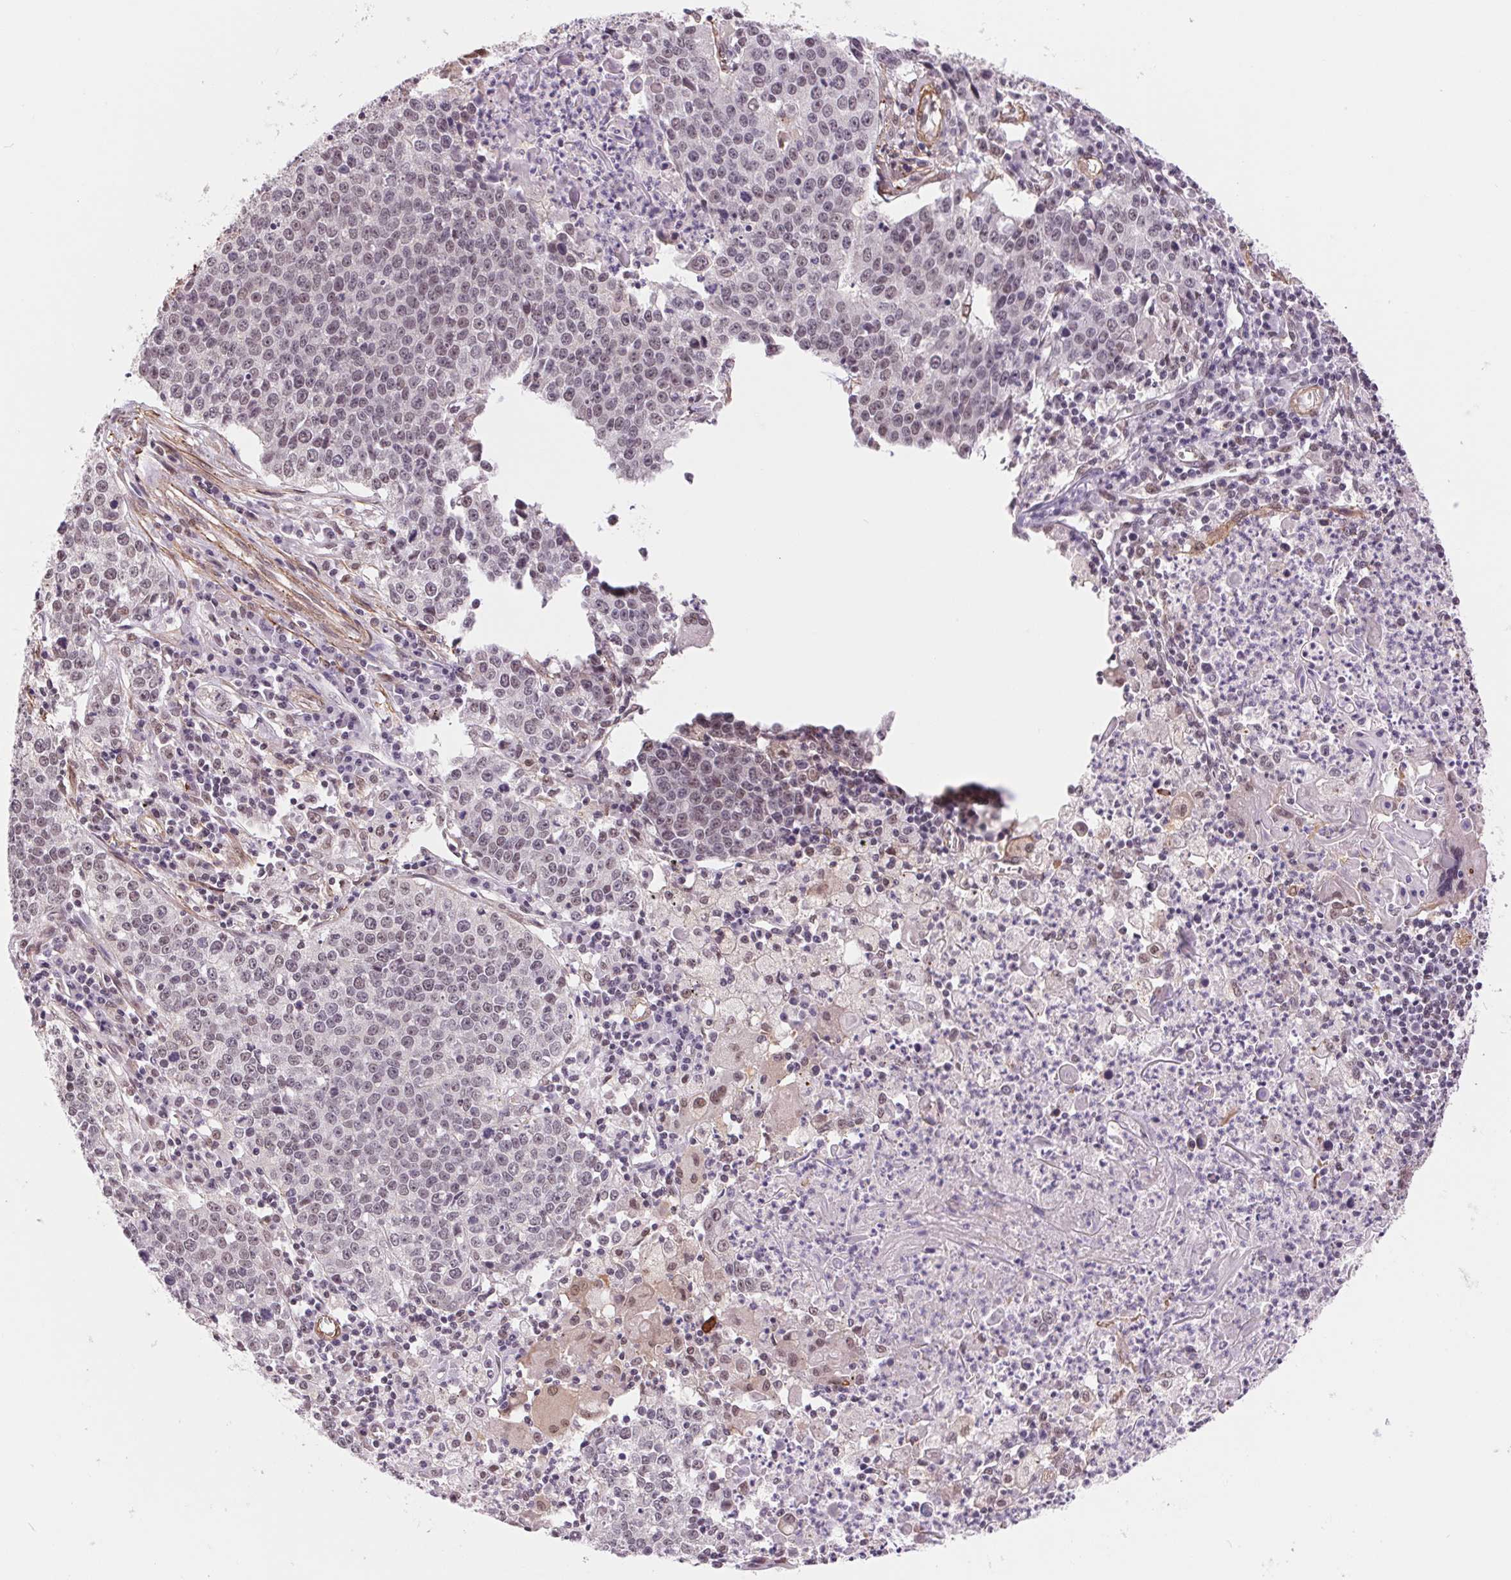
{"staining": {"intensity": "weak", "quantity": "<25%", "location": "nuclear"}, "tissue": "lung cancer", "cell_type": "Tumor cells", "image_type": "cancer", "snomed": [{"axis": "morphology", "description": "Squamous cell carcinoma, NOS"}, {"axis": "morphology", "description": "Squamous cell carcinoma, metastatic, NOS"}, {"axis": "topography", "description": "Lung"}, {"axis": "topography", "description": "Pleura, NOS"}], "caption": "IHC of human metastatic squamous cell carcinoma (lung) exhibits no expression in tumor cells.", "gene": "BCAT1", "patient": {"sex": "male", "age": 72}}